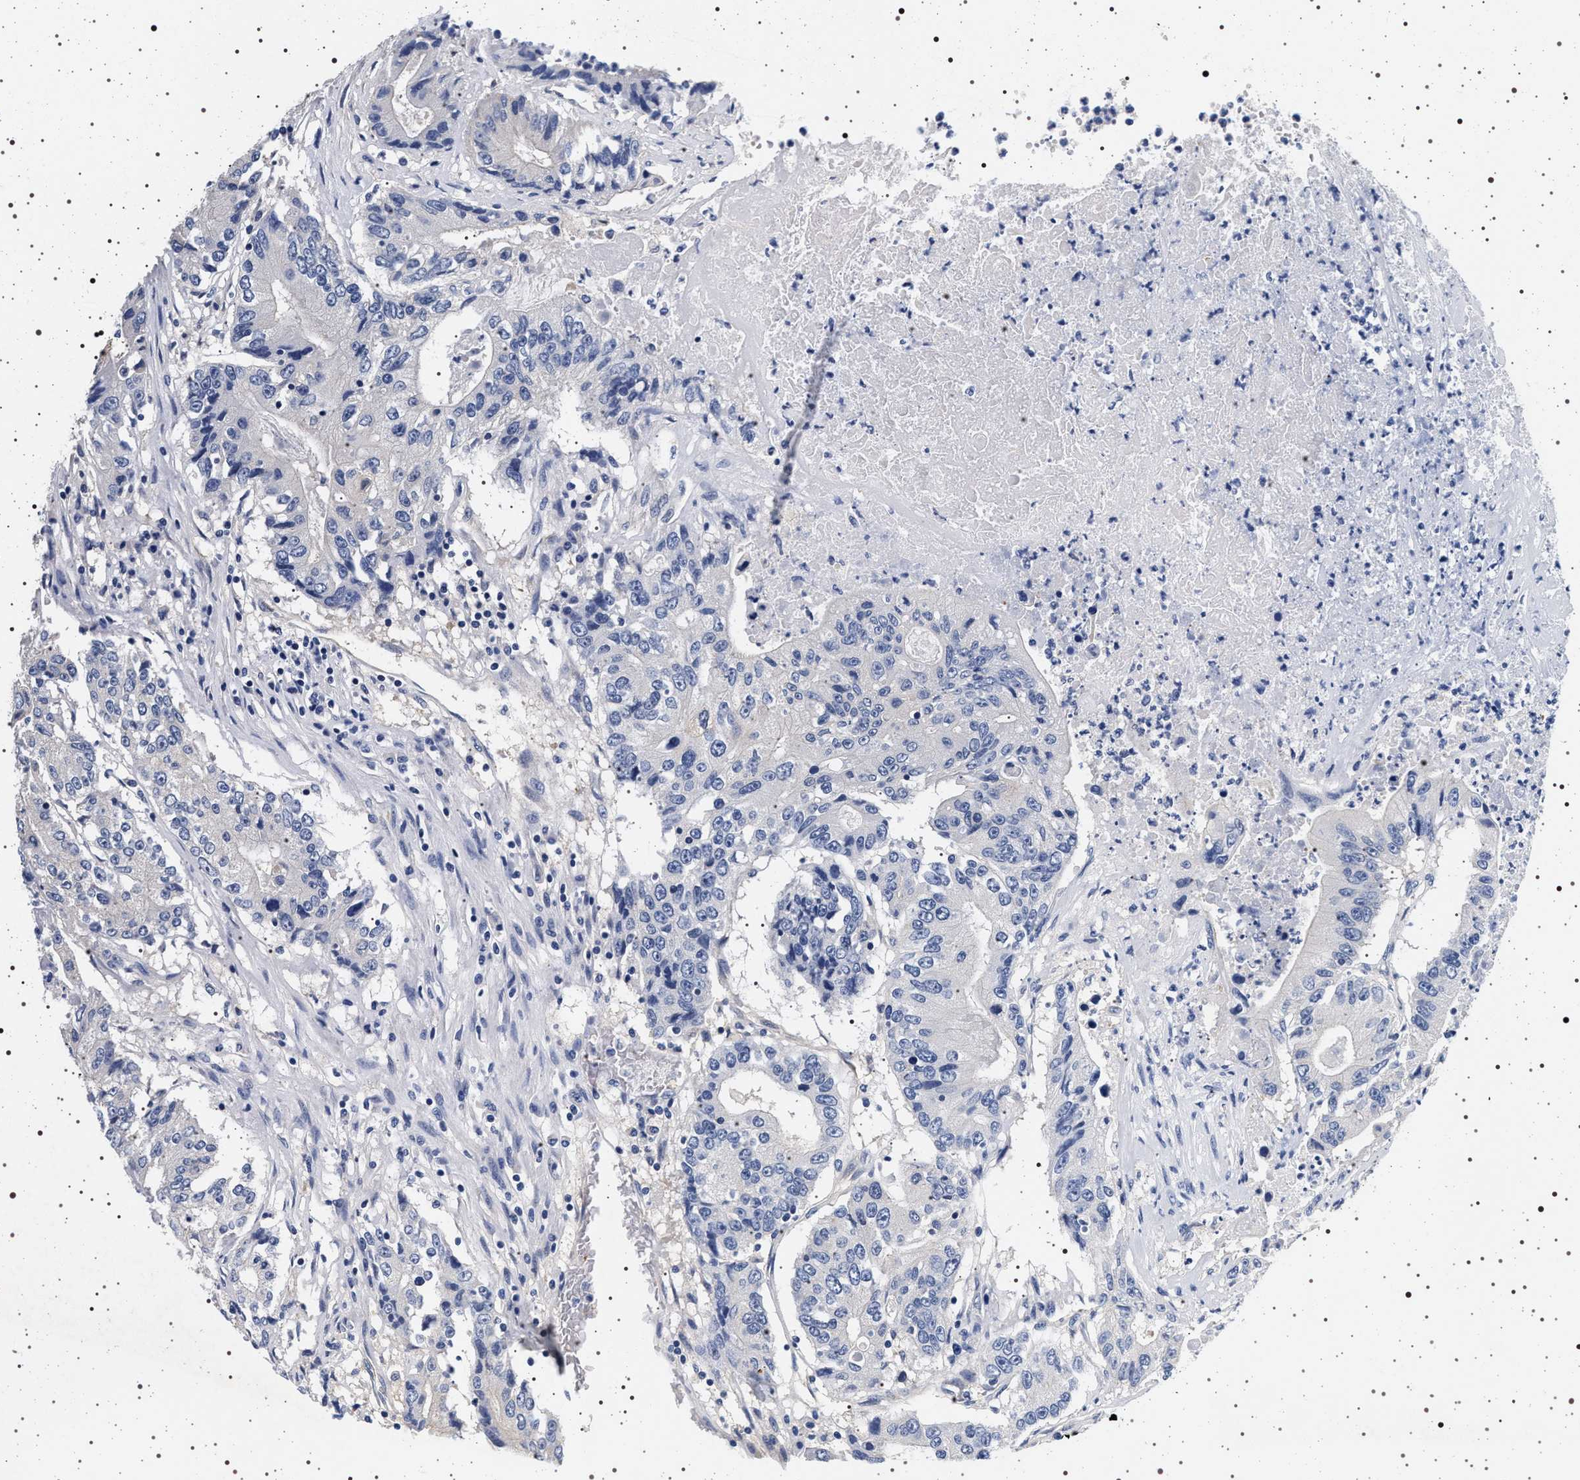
{"staining": {"intensity": "negative", "quantity": "none", "location": "none"}, "tissue": "colorectal cancer", "cell_type": "Tumor cells", "image_type": "cancer", "snomed": [{"axis": "morphology", "description": "Adenocarcinoma, NOS"}, {"axis": "topography", "description": "Colon"}], "caption": "The photomicrograph demonstrates no staining of tumor cells in colorectal cancer (adenocarcinoma).", "gene": "HSD17B1", "patient": {"sex": "female", "age": 77}}